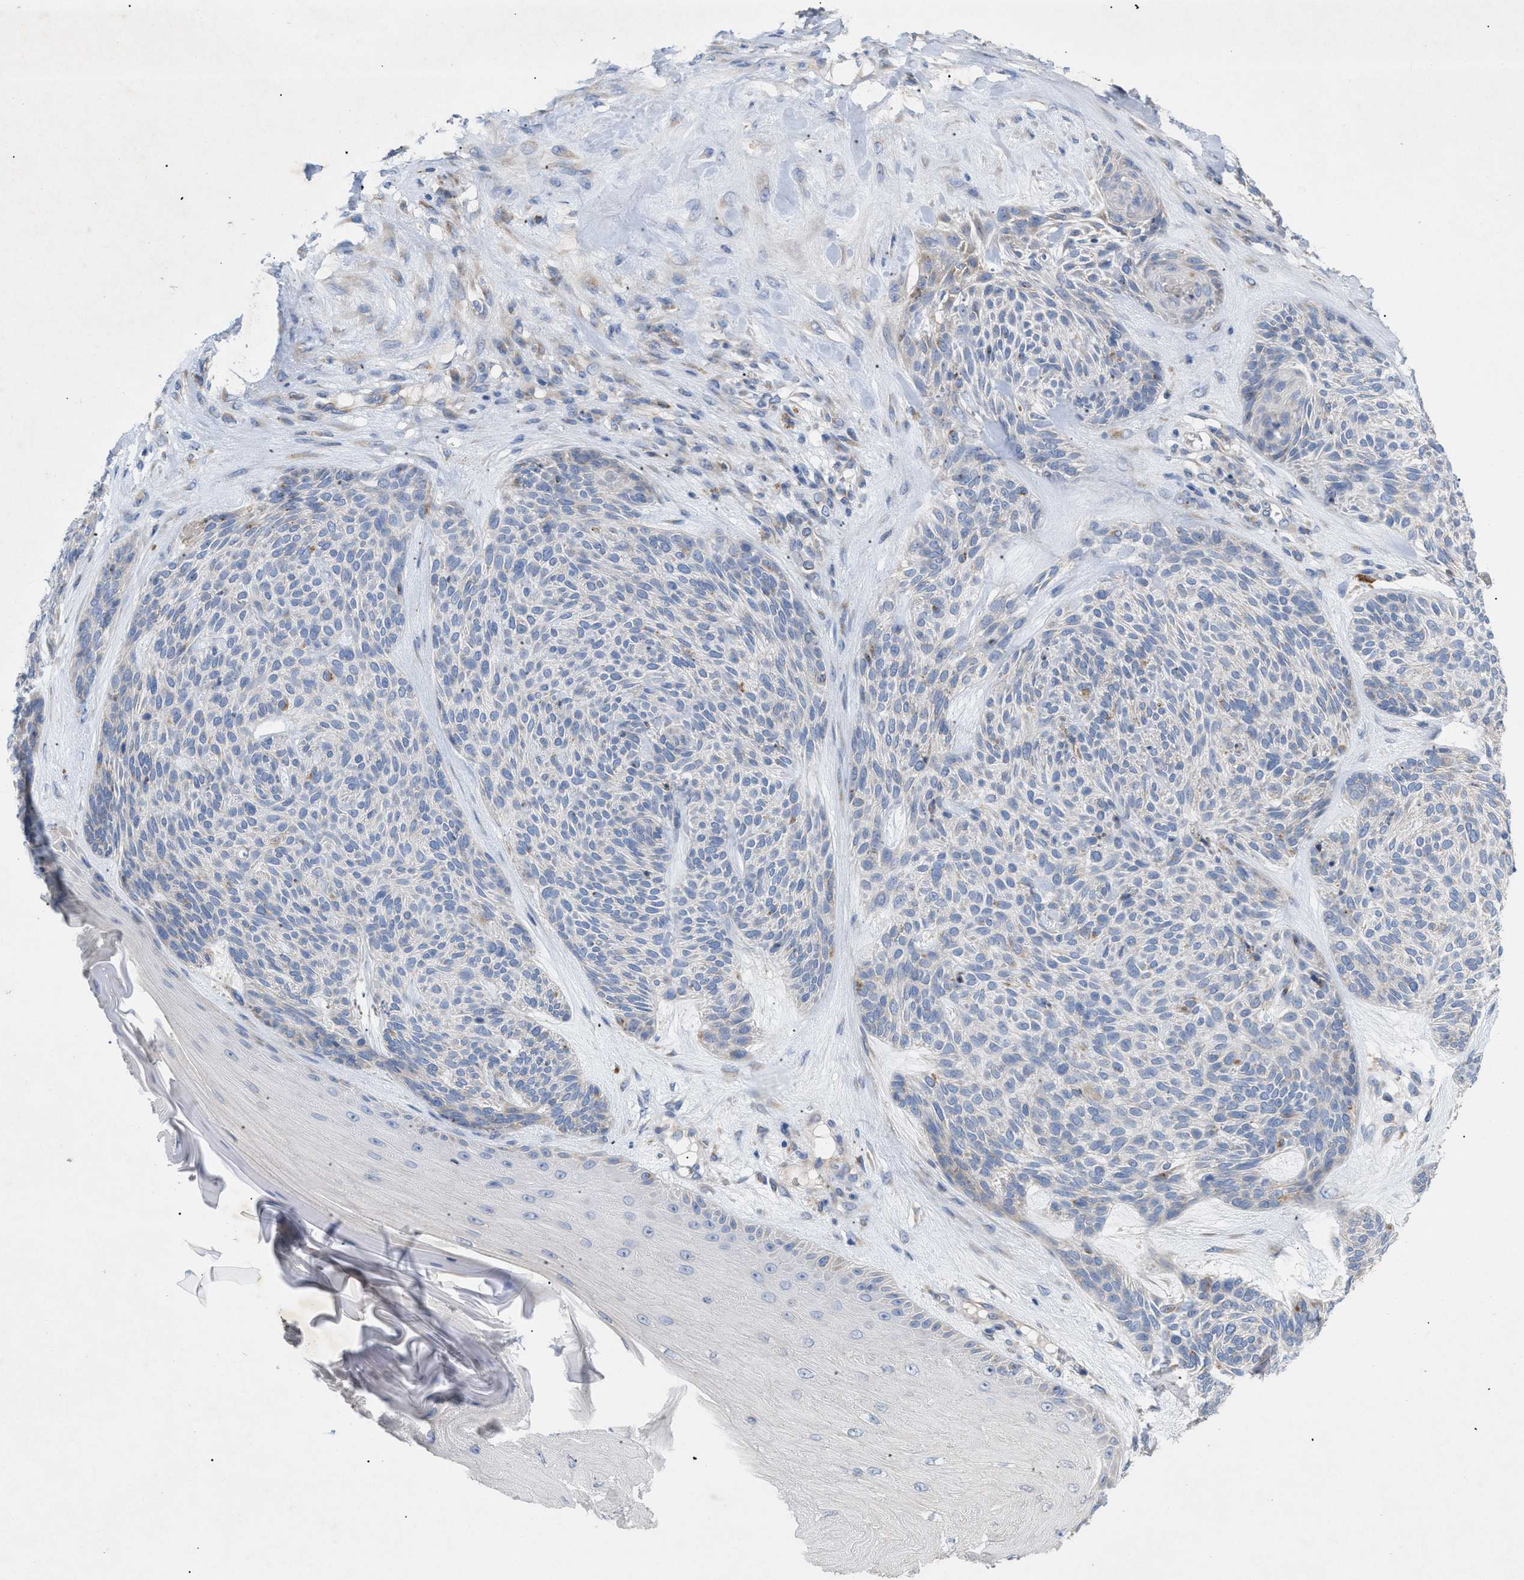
{"staining": {"intensity": "negative", "quantity": "none", "location": "none"}, "tissue": "skin cancer", "cell_type": "Tumor cells", "image_type": "cancer", "snomed": [{"axis": "morphology", "description": "Basal cell carcinoma"}, {"axis": "topography", "description": "Skin"}], "caption": "Tumor cells are negative for protein expression in human skin basal cell carcinoma.", "gene": "SLC50A1", "patient": {"sex": "male", "age": 55}}